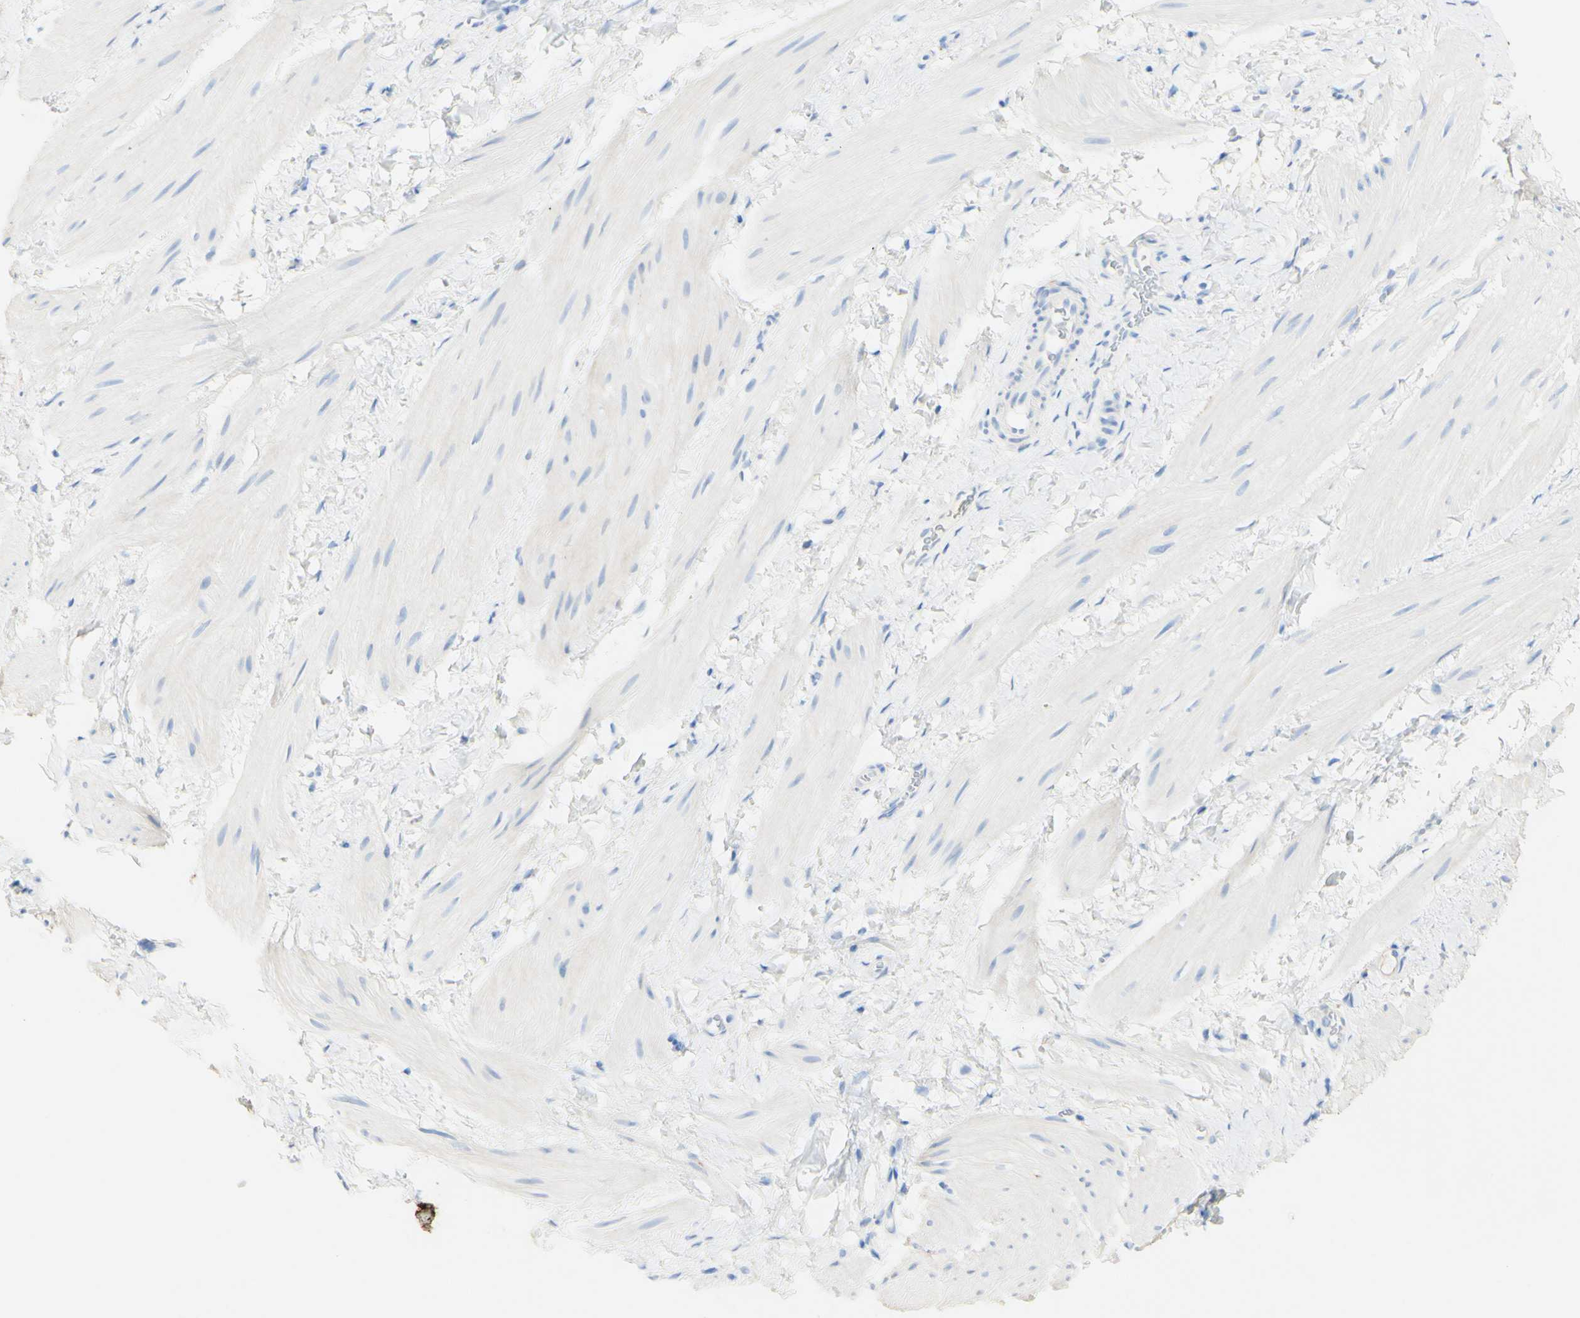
{"staining": {"intensity": "negative", "quantity": "none", "location": "none"}, "tissue": "smooth muscle", "cell_type": "Smooth muscle cells", "image_type": "normal", "snomed": [{"axis": "morphology", "description": "Normal tissue, NOS"}, {"axis": "topography", "description": "Smooth muscle"}], "caption": "A high-resolution image shows immunohistochemistry staining of benign smooth muscle, which shows no significant staining in smooth muscle cells.", "gene": "PIGR", "patient": {"sex": "male", "age": 16}}